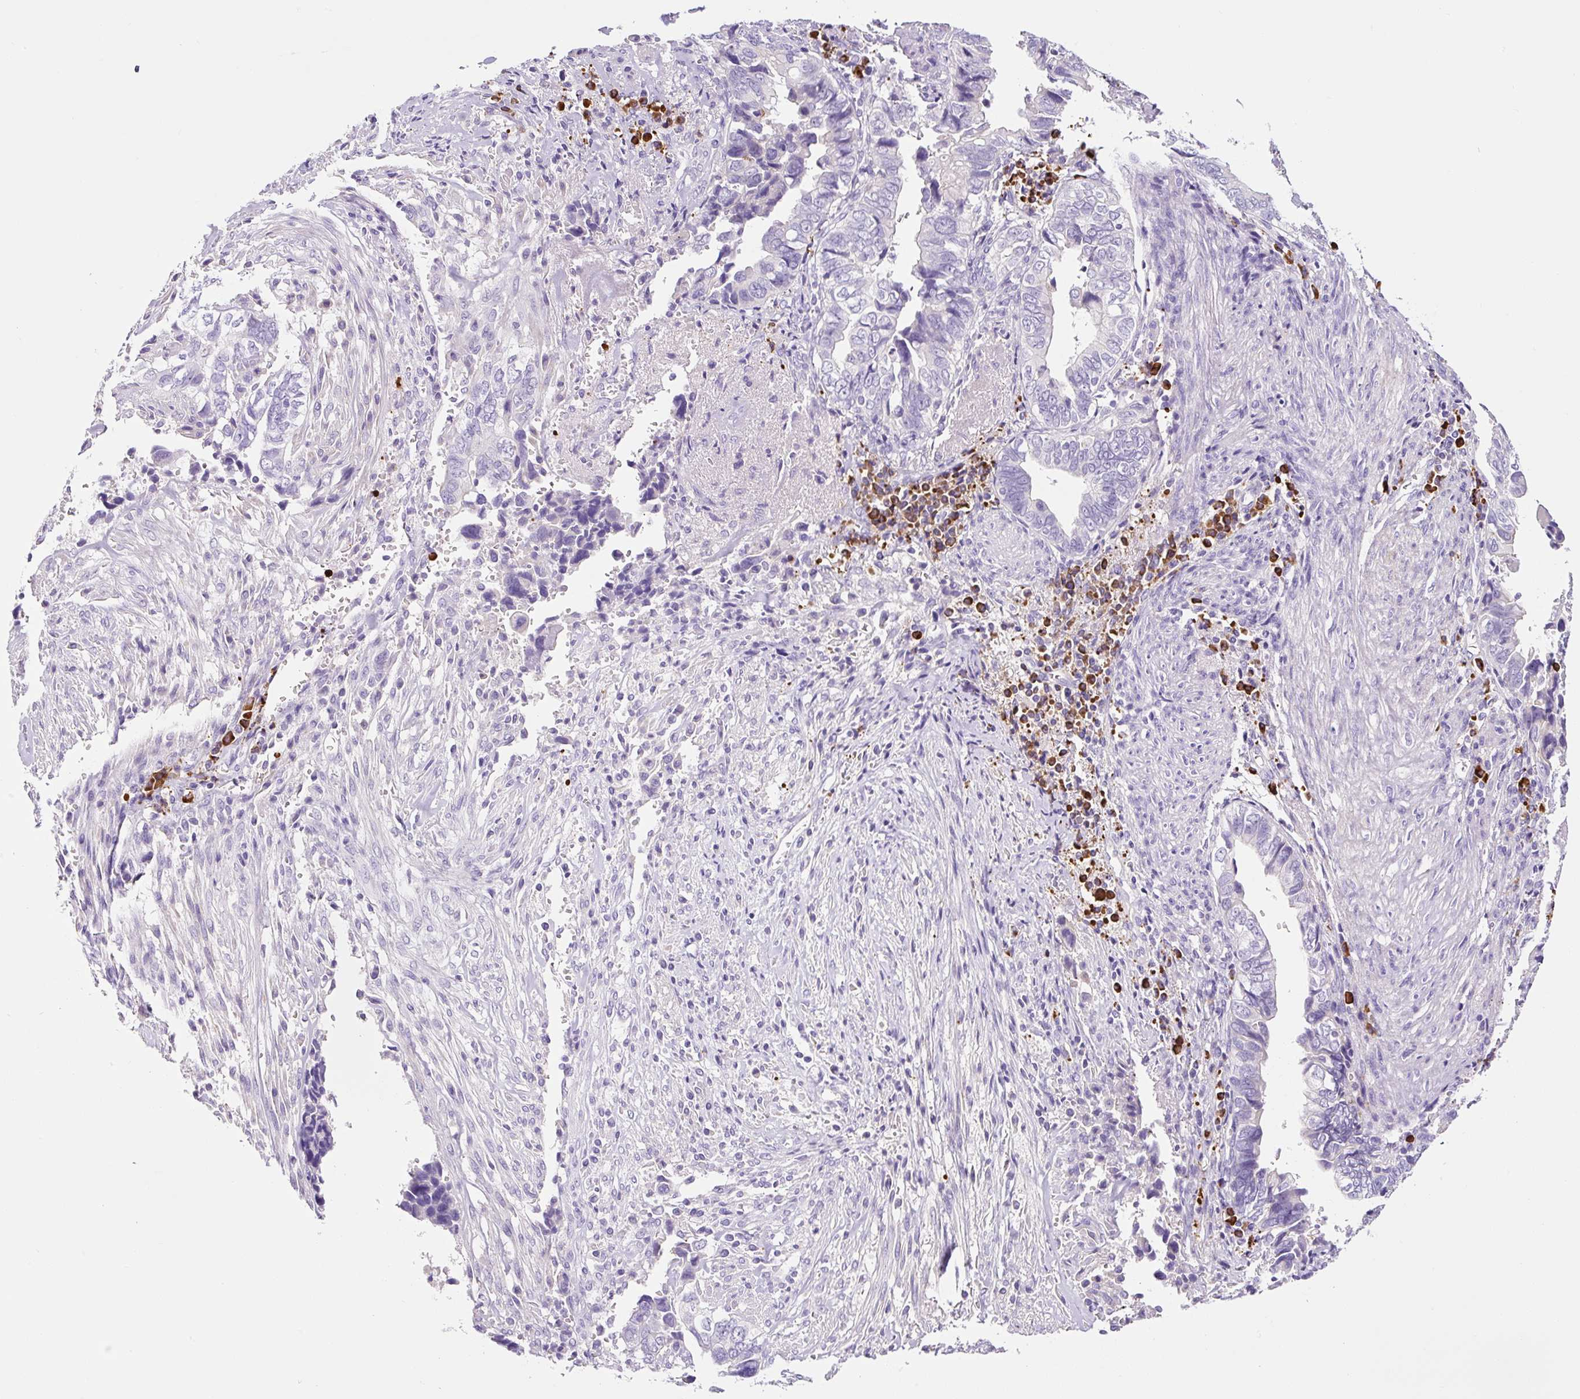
{"staining": {"intensity": "negative", "quantity": "none", "location": "none"}, "tissue": "liver cancer", "cell_type": "Tumor cells", "image_type": "cancer", "snomed": [{"axis": "morphology", "description": "Cholangiocarcinoma"}, {"axis": "topography", "description": "Liver"}], "caption": "Immunohistochemical staining of cholangiocarcinoma (liver) reveals no significant expression in tumor cells.", "gene": "RNF212B", "patient": {"sex": "female", "age": 79}}